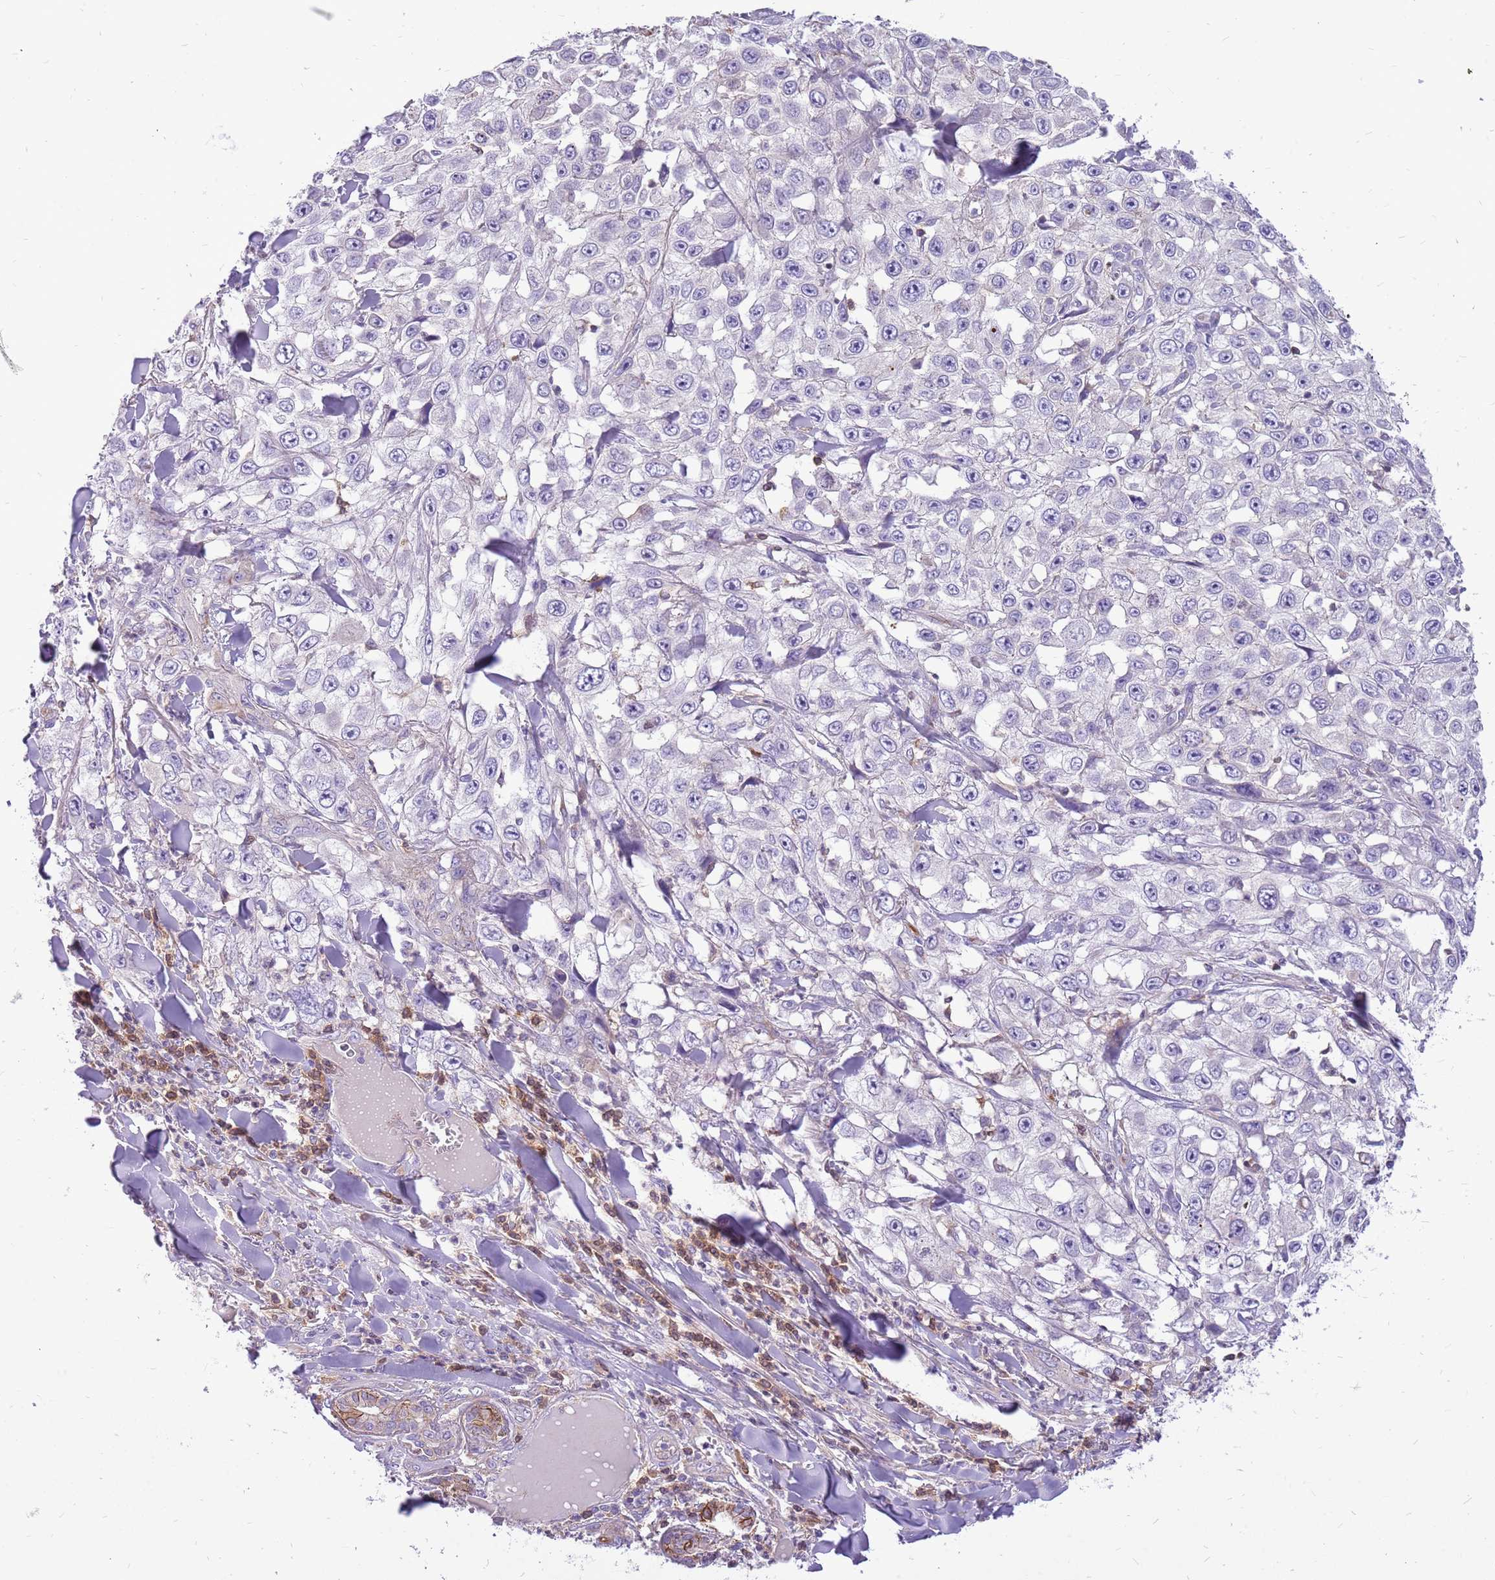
{"staining": {"intensity": "negative", "quantity": "none", "location": "none"}, "tissue": "skin cancer", "cell_type": "Tumor cells", "image_type": "cancer", "snomed": [{"axis": "morphology", "description": "Squamous cell carcinoma, NOS"}, {"axis": "topography", "description": "Skin"}], "caption": "A photomicrograph of skin cancer stained for a protein displays no brown staining in tumor cells.", "gene": "WDR90", "patient": {"sex": "male", "age": 82}}